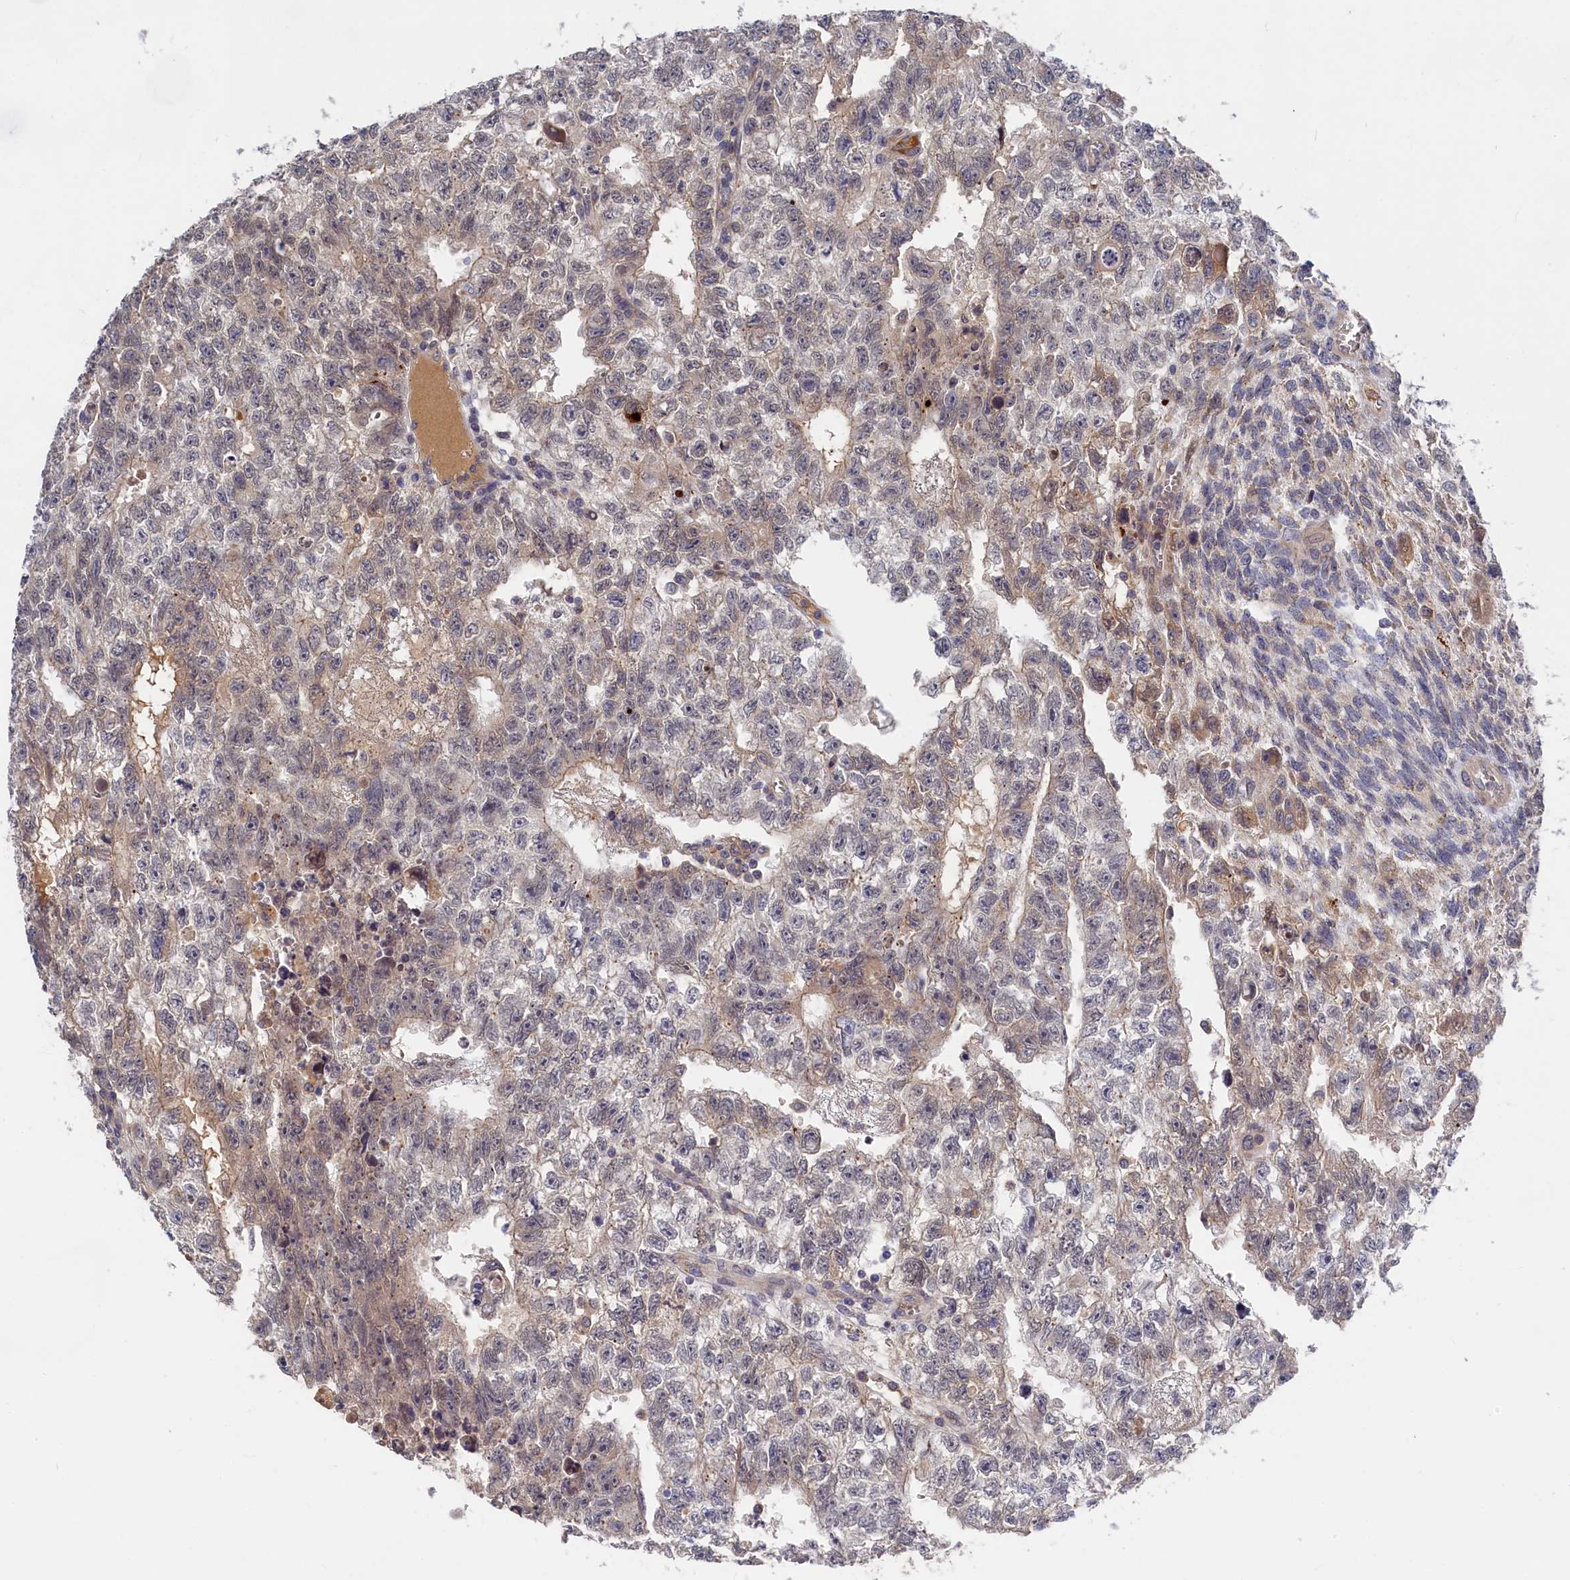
{"staining": {"intensity": "weak", "quantity": "25%-75%", "location": "cytoplasmic/membranous,nuclear"}, "tissue": "testis cancer", "cell_type": "Tumor cells", "image_type": "cancer", "snomed": [{"axis": "morphology", "description": "Carcinoma, Embryonal, NOS"}, {"axis": "topography", "description": "Testis"}], "caption": "Testis cancer (embryonal carcinoma) stained for a protein (brown) displays weak cytoplasmic/membranous and nuclear positive expression in approximately 25%-75% of tumor cells.", "gene": "CYB5D2", "patient": {"sex": "male", "age": 26}}